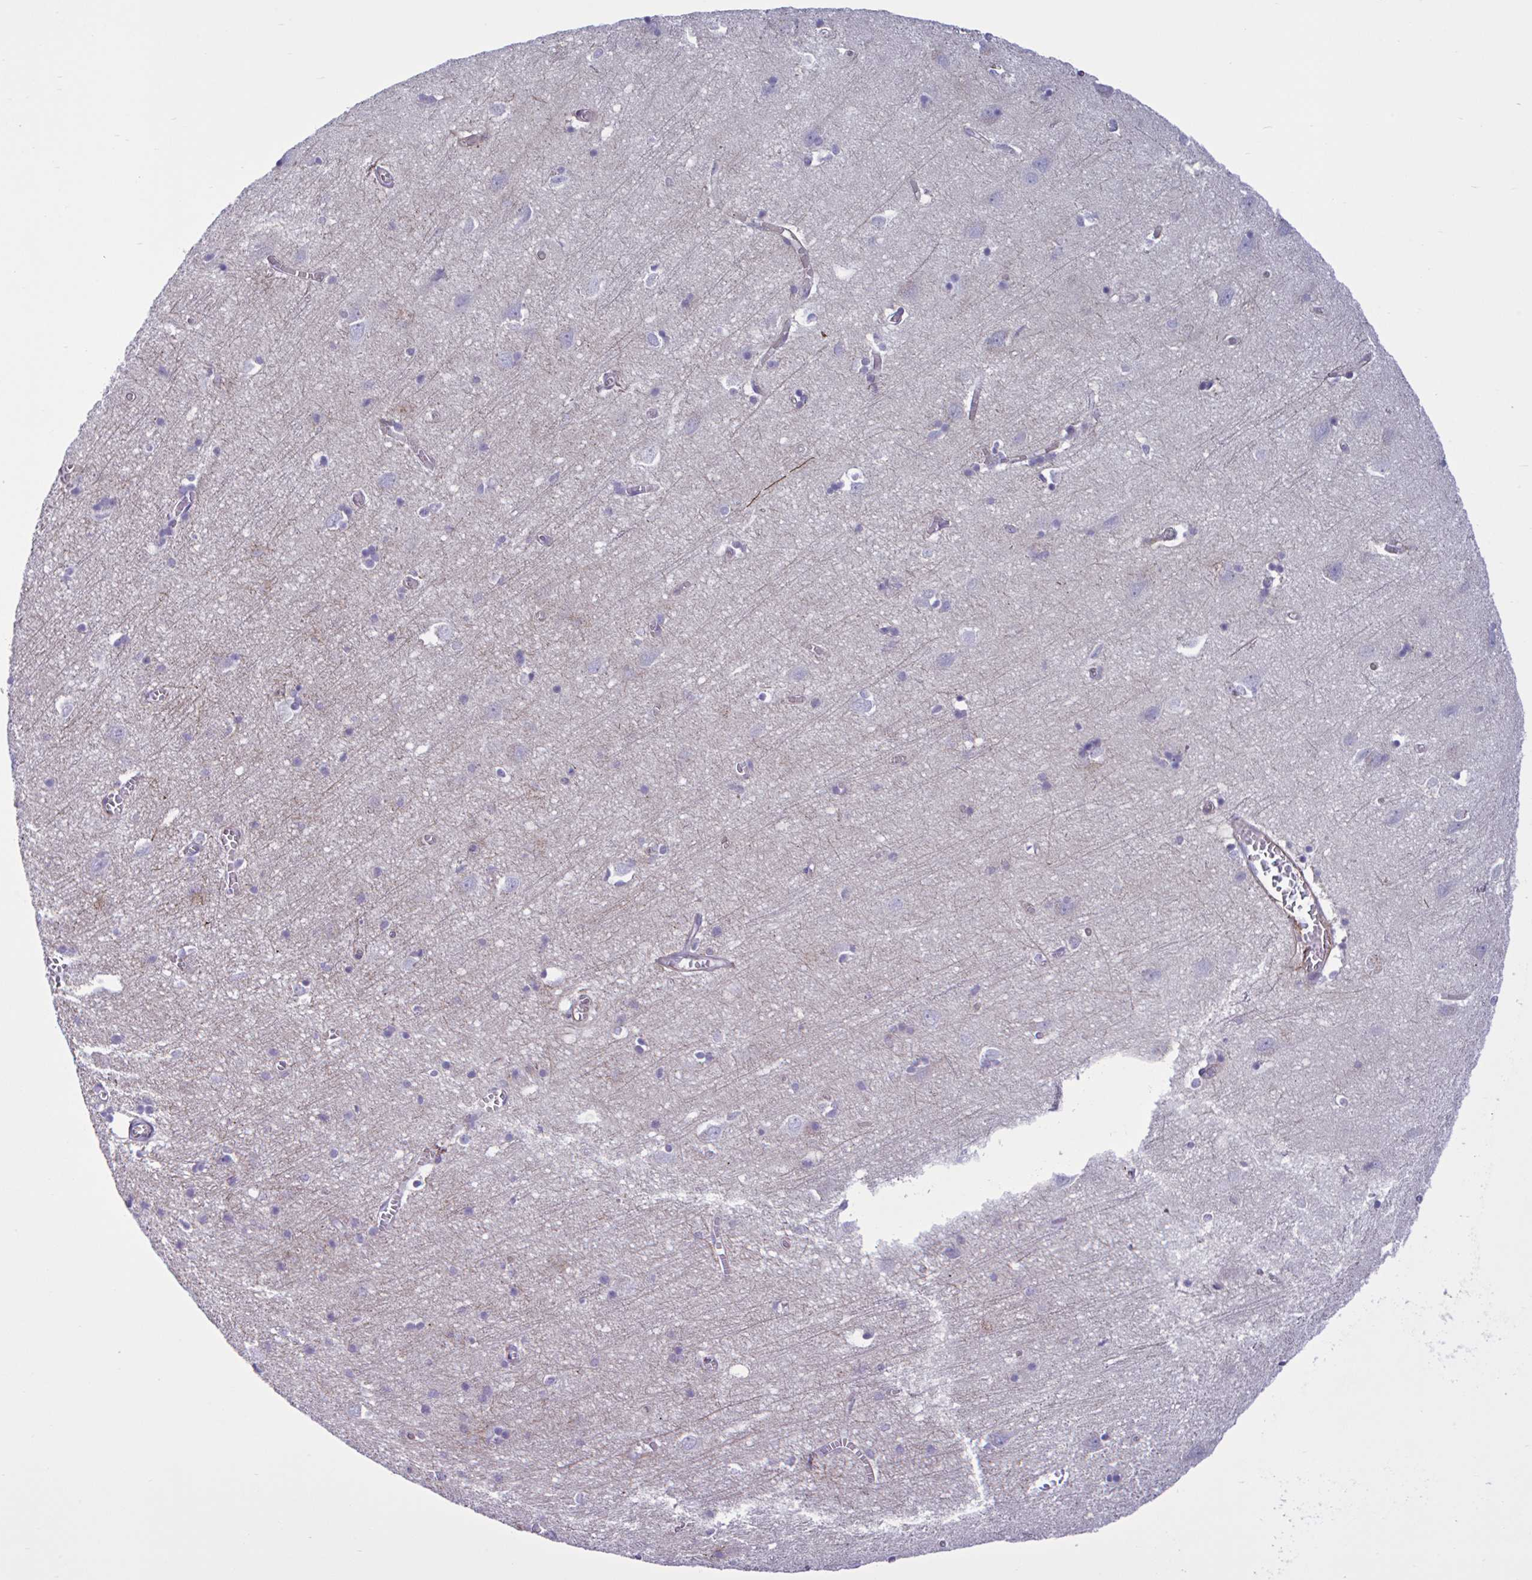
{"staining": {"intensity": "weak", "quantity": "25%-75%", "location": "cytoplasmic/membranous"}, "tissue": "cerebral cortex", "cell_type": "Endothelial cells", "image_type": "normal", "snomed": [{"axis": "morphology", "description": "Normal tissue, NOS"}, {"axis": "topography", "description": "Cerebral cortex"}], "caption": "Protein expression analysis of unremarkable cerebral cortex shows weak cytoplasmic/membranous staining in approximately 25%-75% of endothelial cells.", "gene": "TMEM86B", "patient": {"sex": "male", "age": 70}}